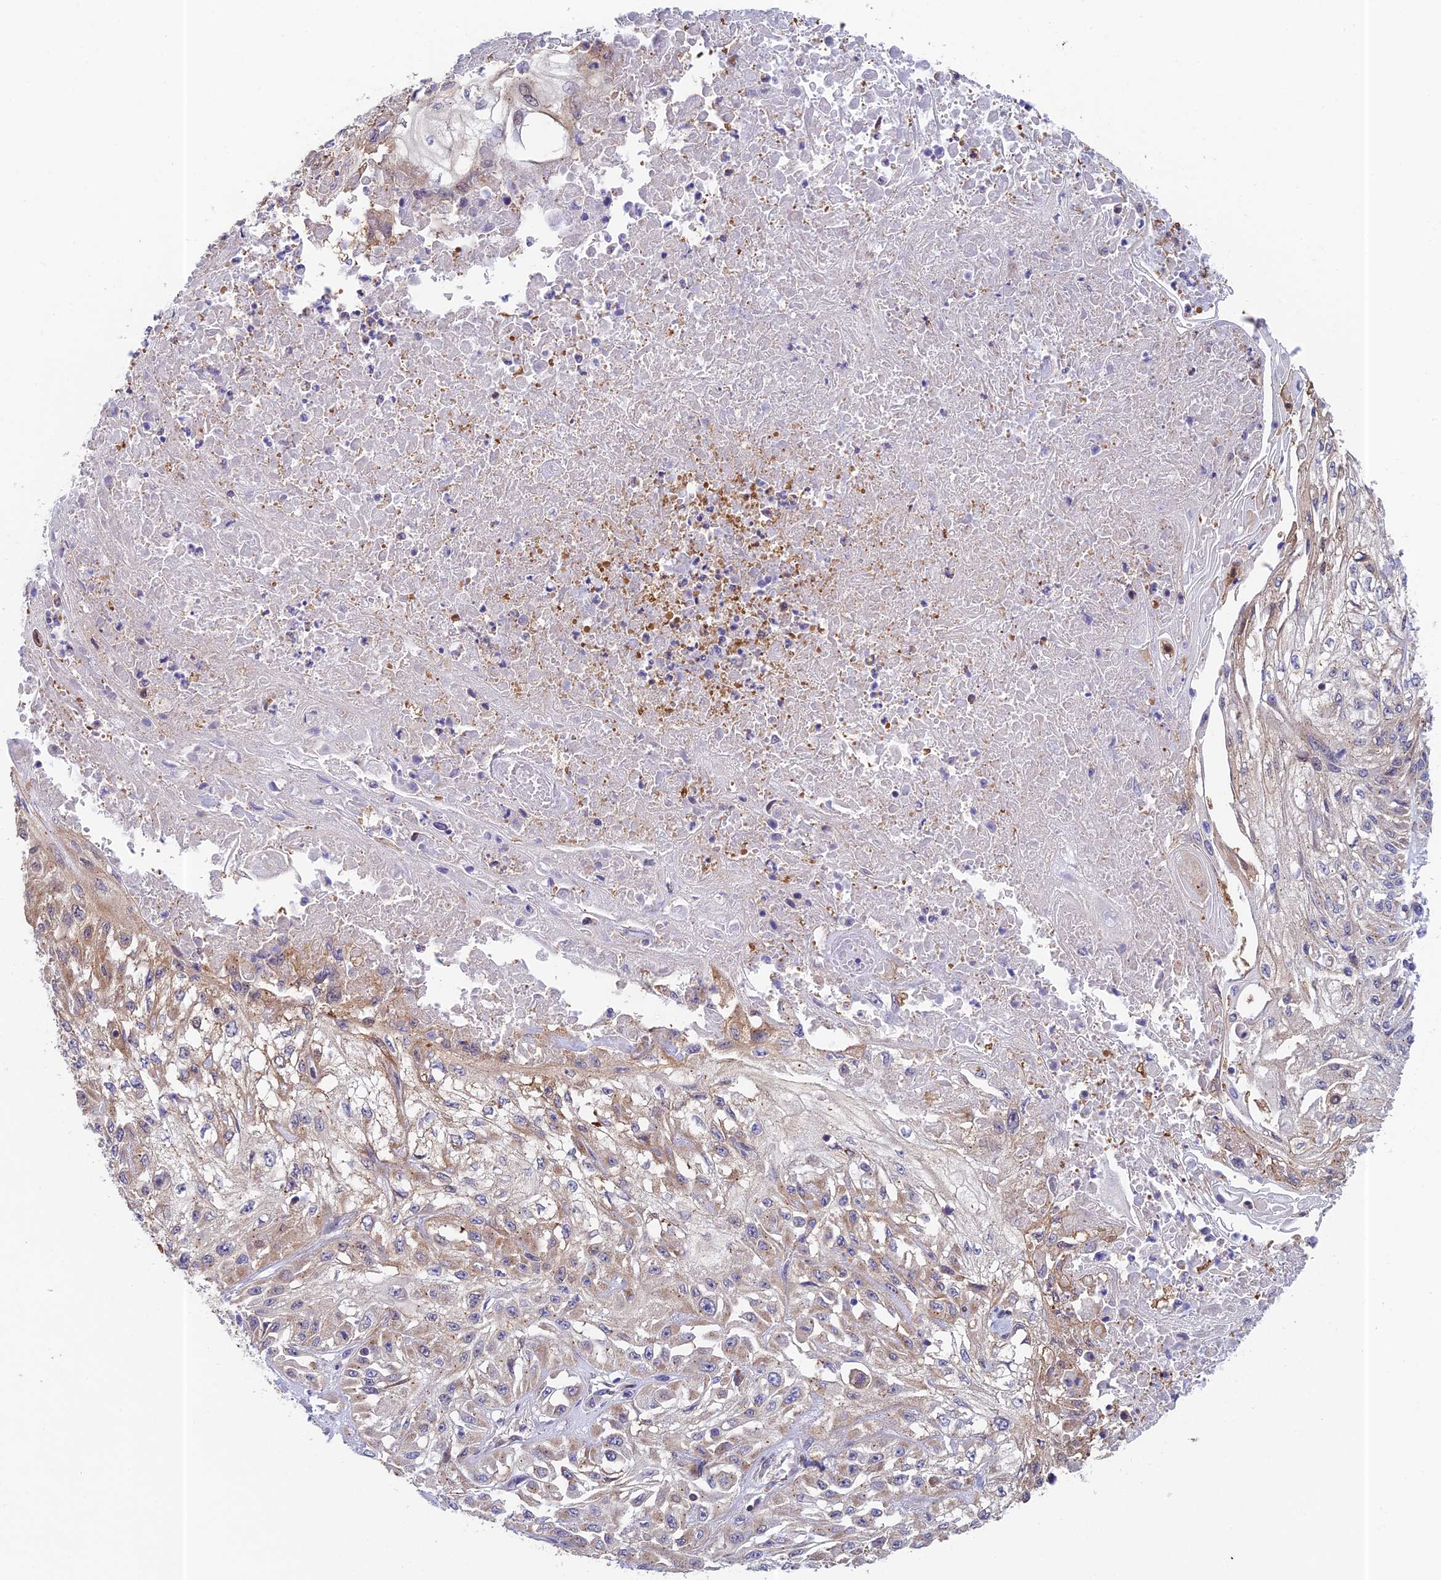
{"staining": {"intensity": "weak", "quantity": "25%-75%", "location": "cytoplasmic/membranous"}, "tissue": "skin cancer", "cell_type": "Tumor cells", "image_type": "cancer", "snomed": [{"axis": "morphology", "description": "Squamous cell carcinoma, NOS"}, {"axis": "morphology", "description": "Squamous cell carcinoma, metastatic, NOS"}, {"axis": "topography", "description": "Skin"}, {"axis": "topography", "description": "Lymph node"}], "caption": "This histopathology image displays immunohistochemistry staining of human skin cancer (metastatic squamous cell carcinoma), with low weak cytoplasmic/membranous positivity in approximately 25%-75% of tumor cells.", "gene": "MRPL17", "patient": {"sex": "male", "age": 75}}